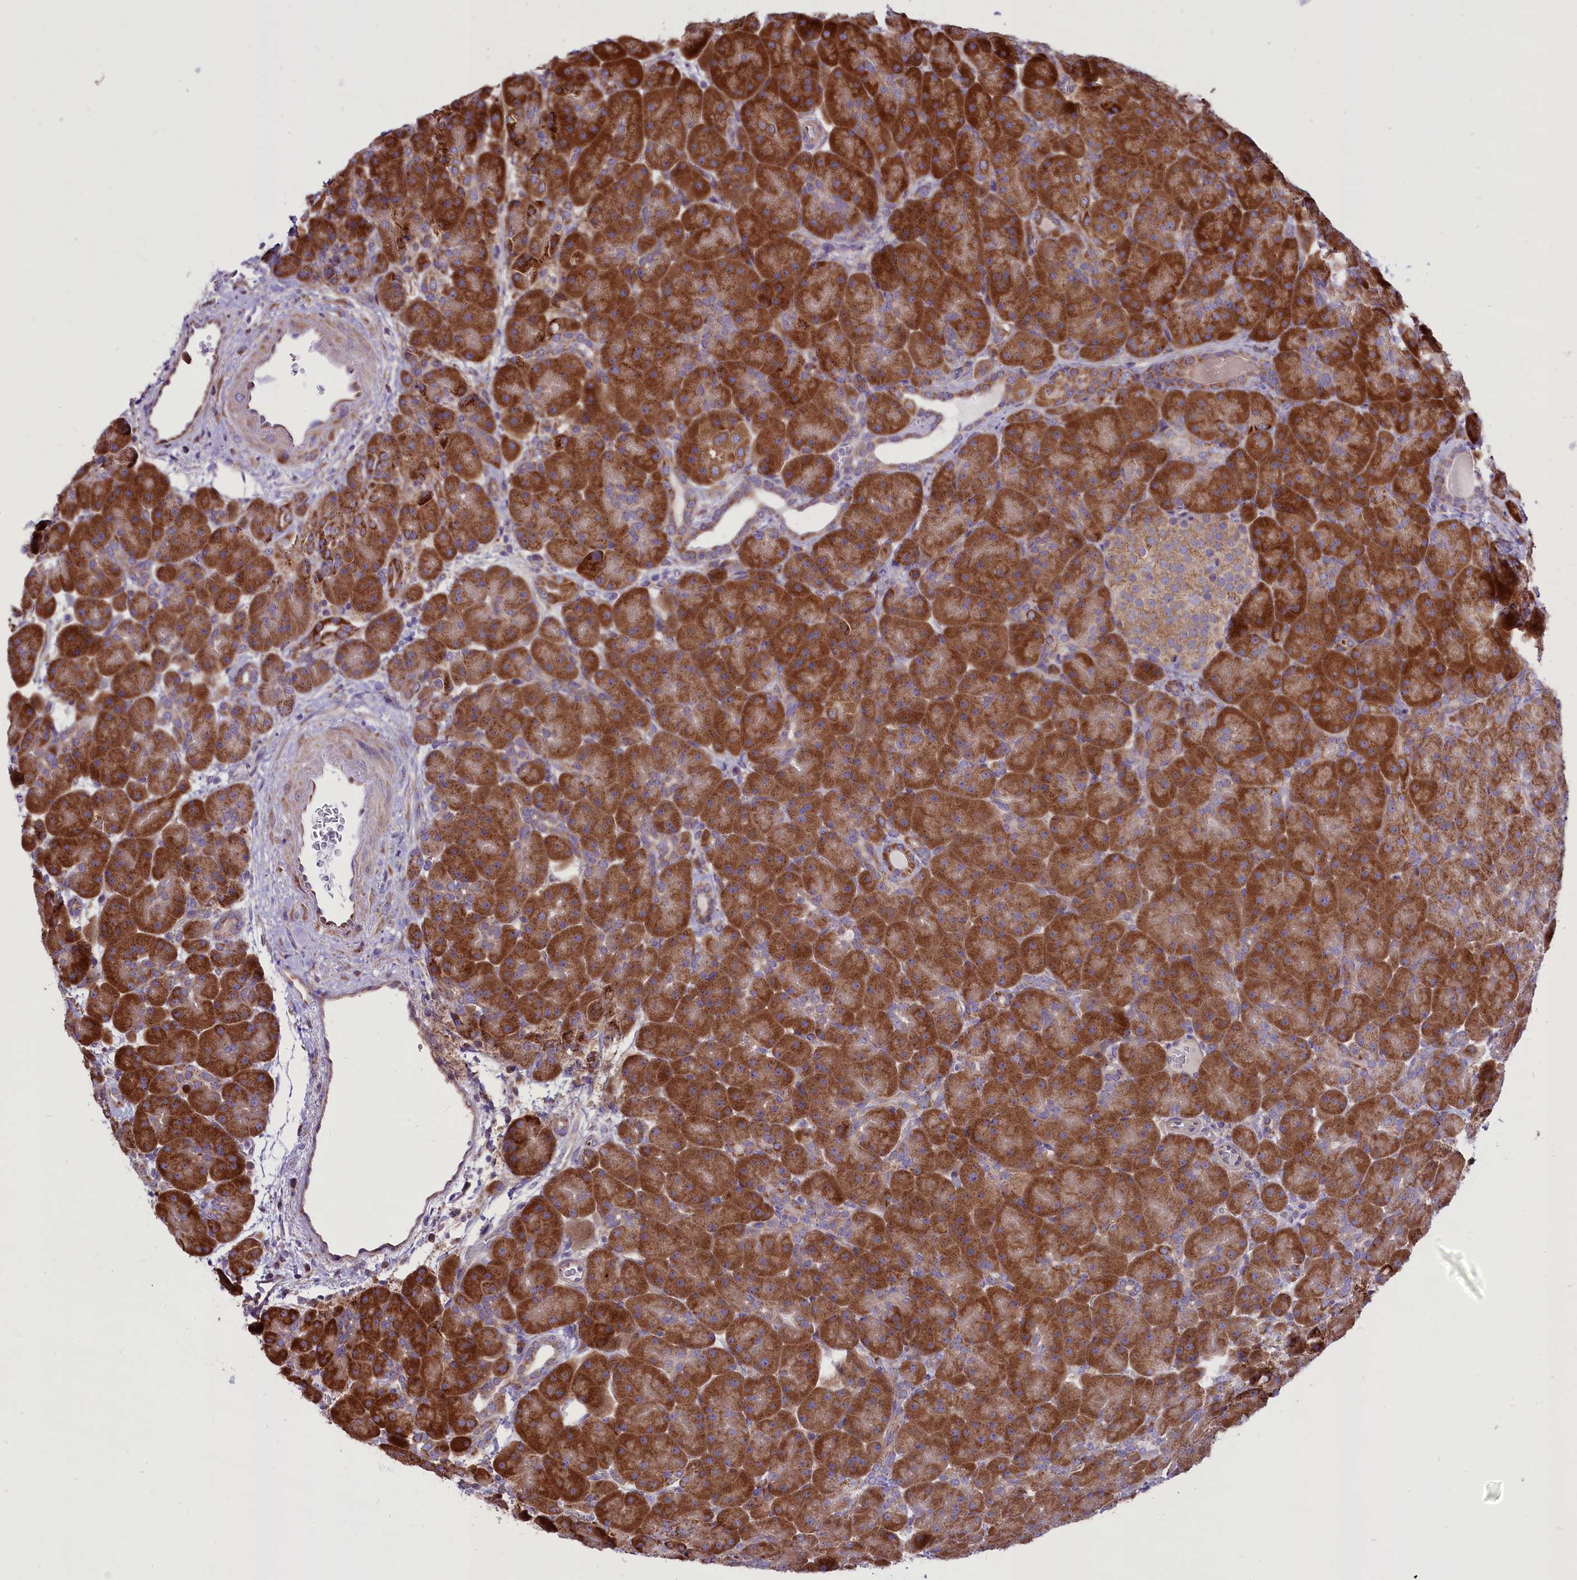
{"staining": {"intensity": "strong", "quantity": ">75%", "location": "cytoplasmic/membranous"}, "tissue": "pancreas", "cell_type": "Exocrine glandular cells", "image_type": "normal", "snomed": [{"axis": "morphology", "description": "Normal tissue, NOS"}, {"axis": "topography", "description": "Pancreas"}], "caption": "Exocrine glandular cells demonstrate high levels of strong cytoplasmic/membranous positivity in approximately >75% of cells in unremarkable pancreas. Ihc stains the protein in brown and the nuclei are stained blue.", "gene": "PTPRU", "patient": {"sex": "male", "age": 66}}